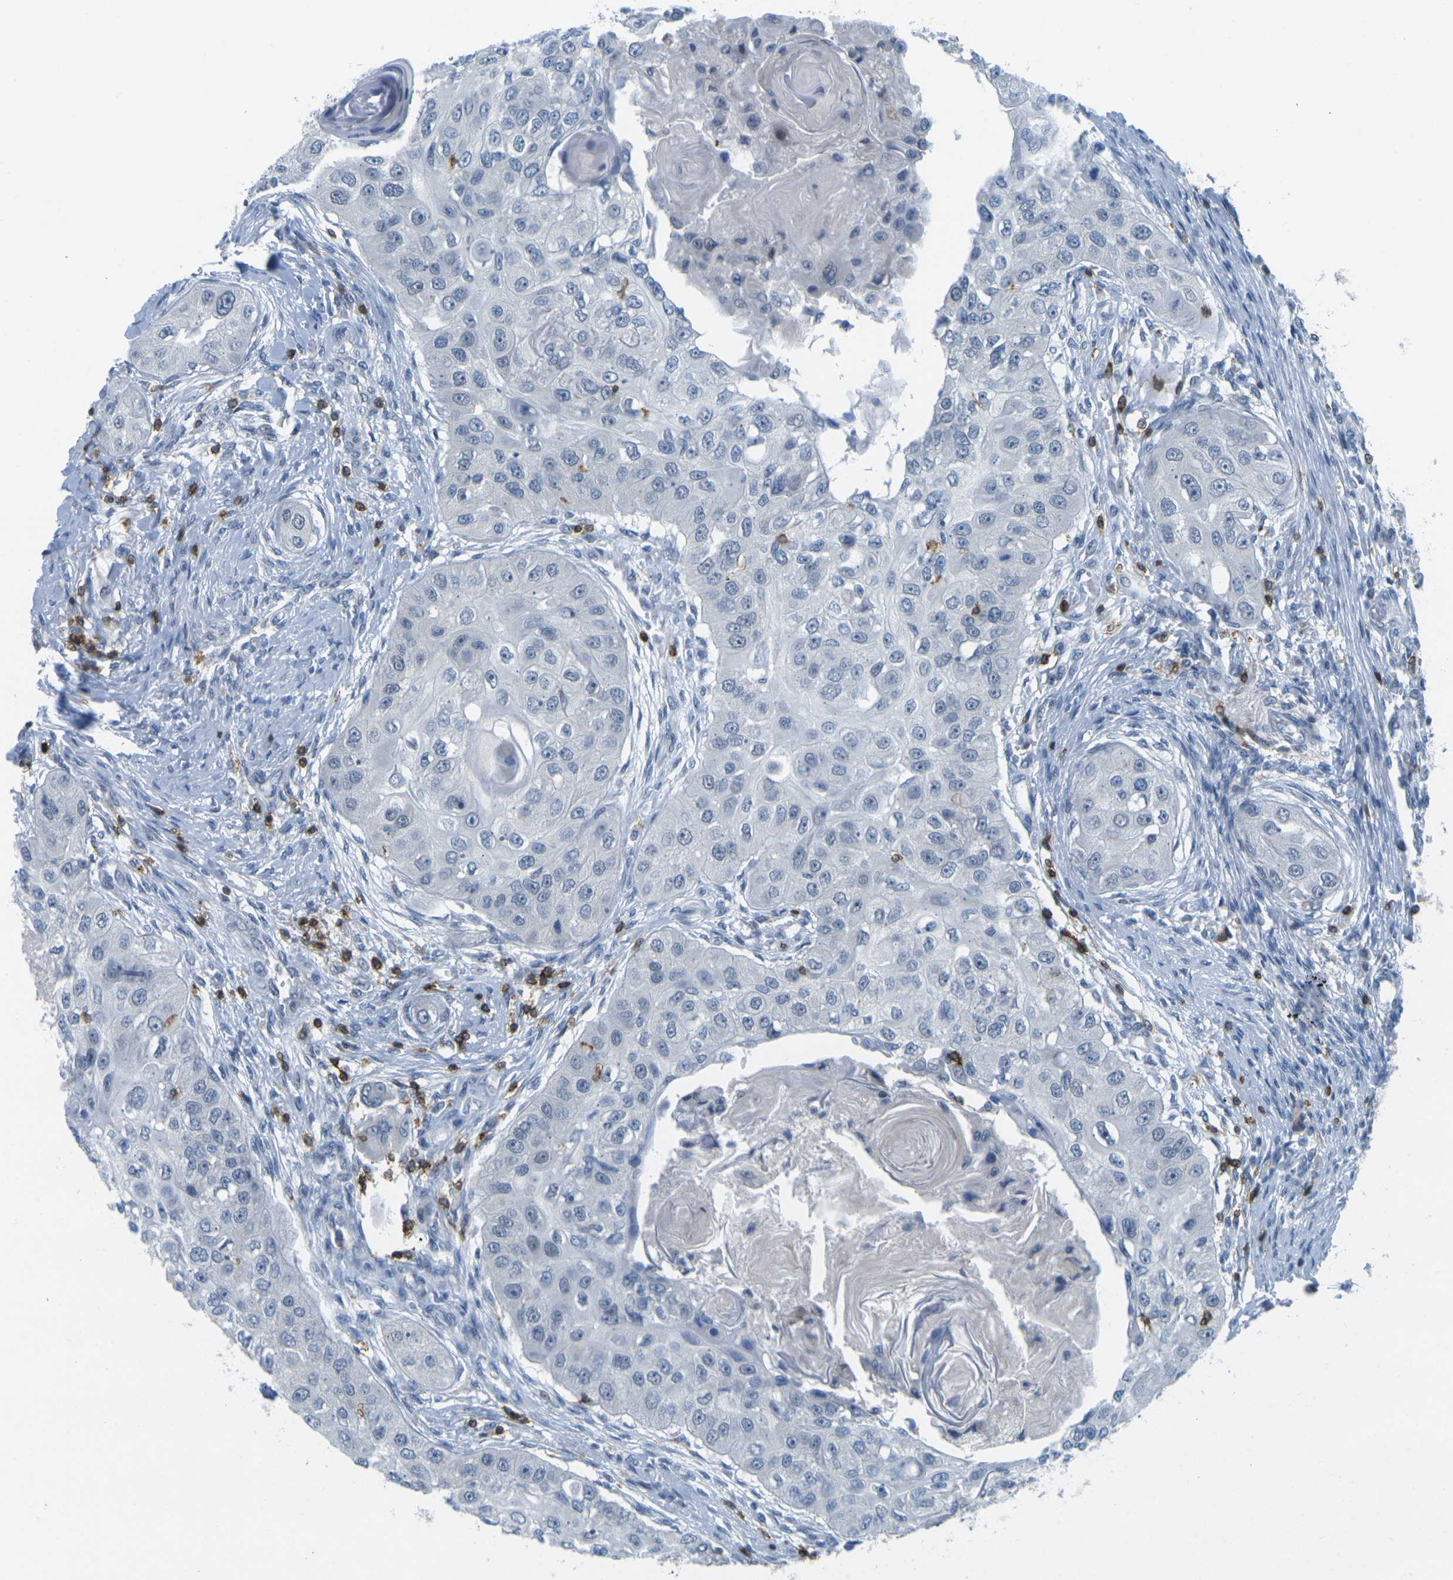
{"staining": {"intensity": "negative", "quantity": "none", "location": "none"}, "tissue": "head and neck cancer", "cell_type": "Tumor cells", "image_type": "cancer", "snomed": [{"axis": "morphology", "description": "Normal tissue, NOS"}, {"axis": "morphology", "description": "Squamous cell carcinoma, NOS"}, {"axis": "topography", "description": "Skeletal muscle"}, {"axis": "topography", "description": "Head-Neck"}], "caption": "Head and neck cancer (squamous cell carcinoma) was stained to show a protein in brown. There is no significant positivity in tumor cells.", "gene": "CD3D", "patient": {"sex": "male", "age": 51}}